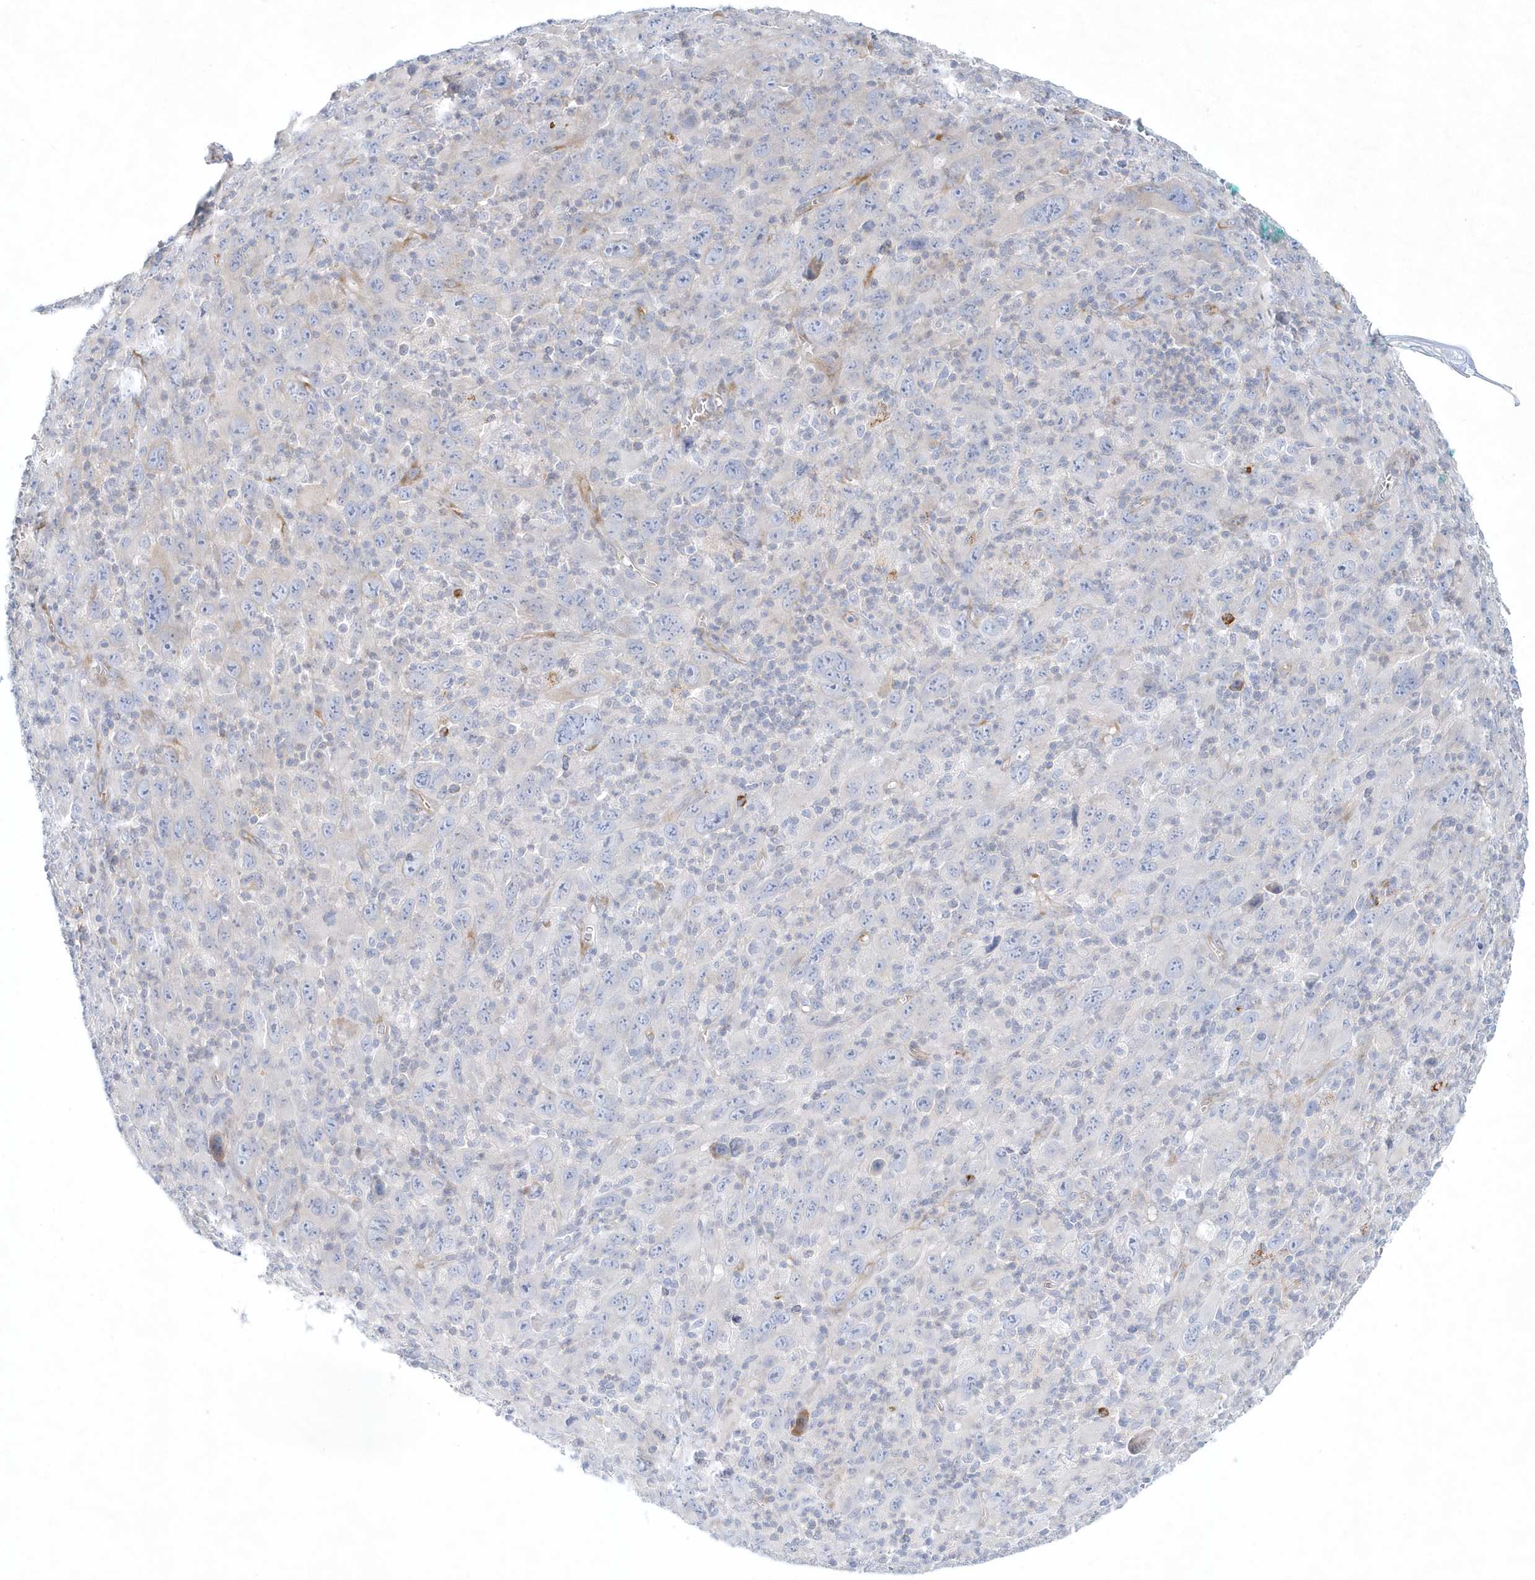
{"staining": {"intensity": "negative", "quantity": "none", "location": "none"}, "tissue": "melanoma", "cell_type": "Tumor cells", "image_type": "cancer", "snomed": [{"axis": "morphology", "description": "Malignant melanoma, Metastatic site"}, {"axis": "topography", "description": "Skin"}], "caption": "IHC image of human melanoma stained for a protein (brown), which exhibits no positivity in tumor cells.", "gene": "DNAH1", "patient": {"sex": "female", "age": 56}}